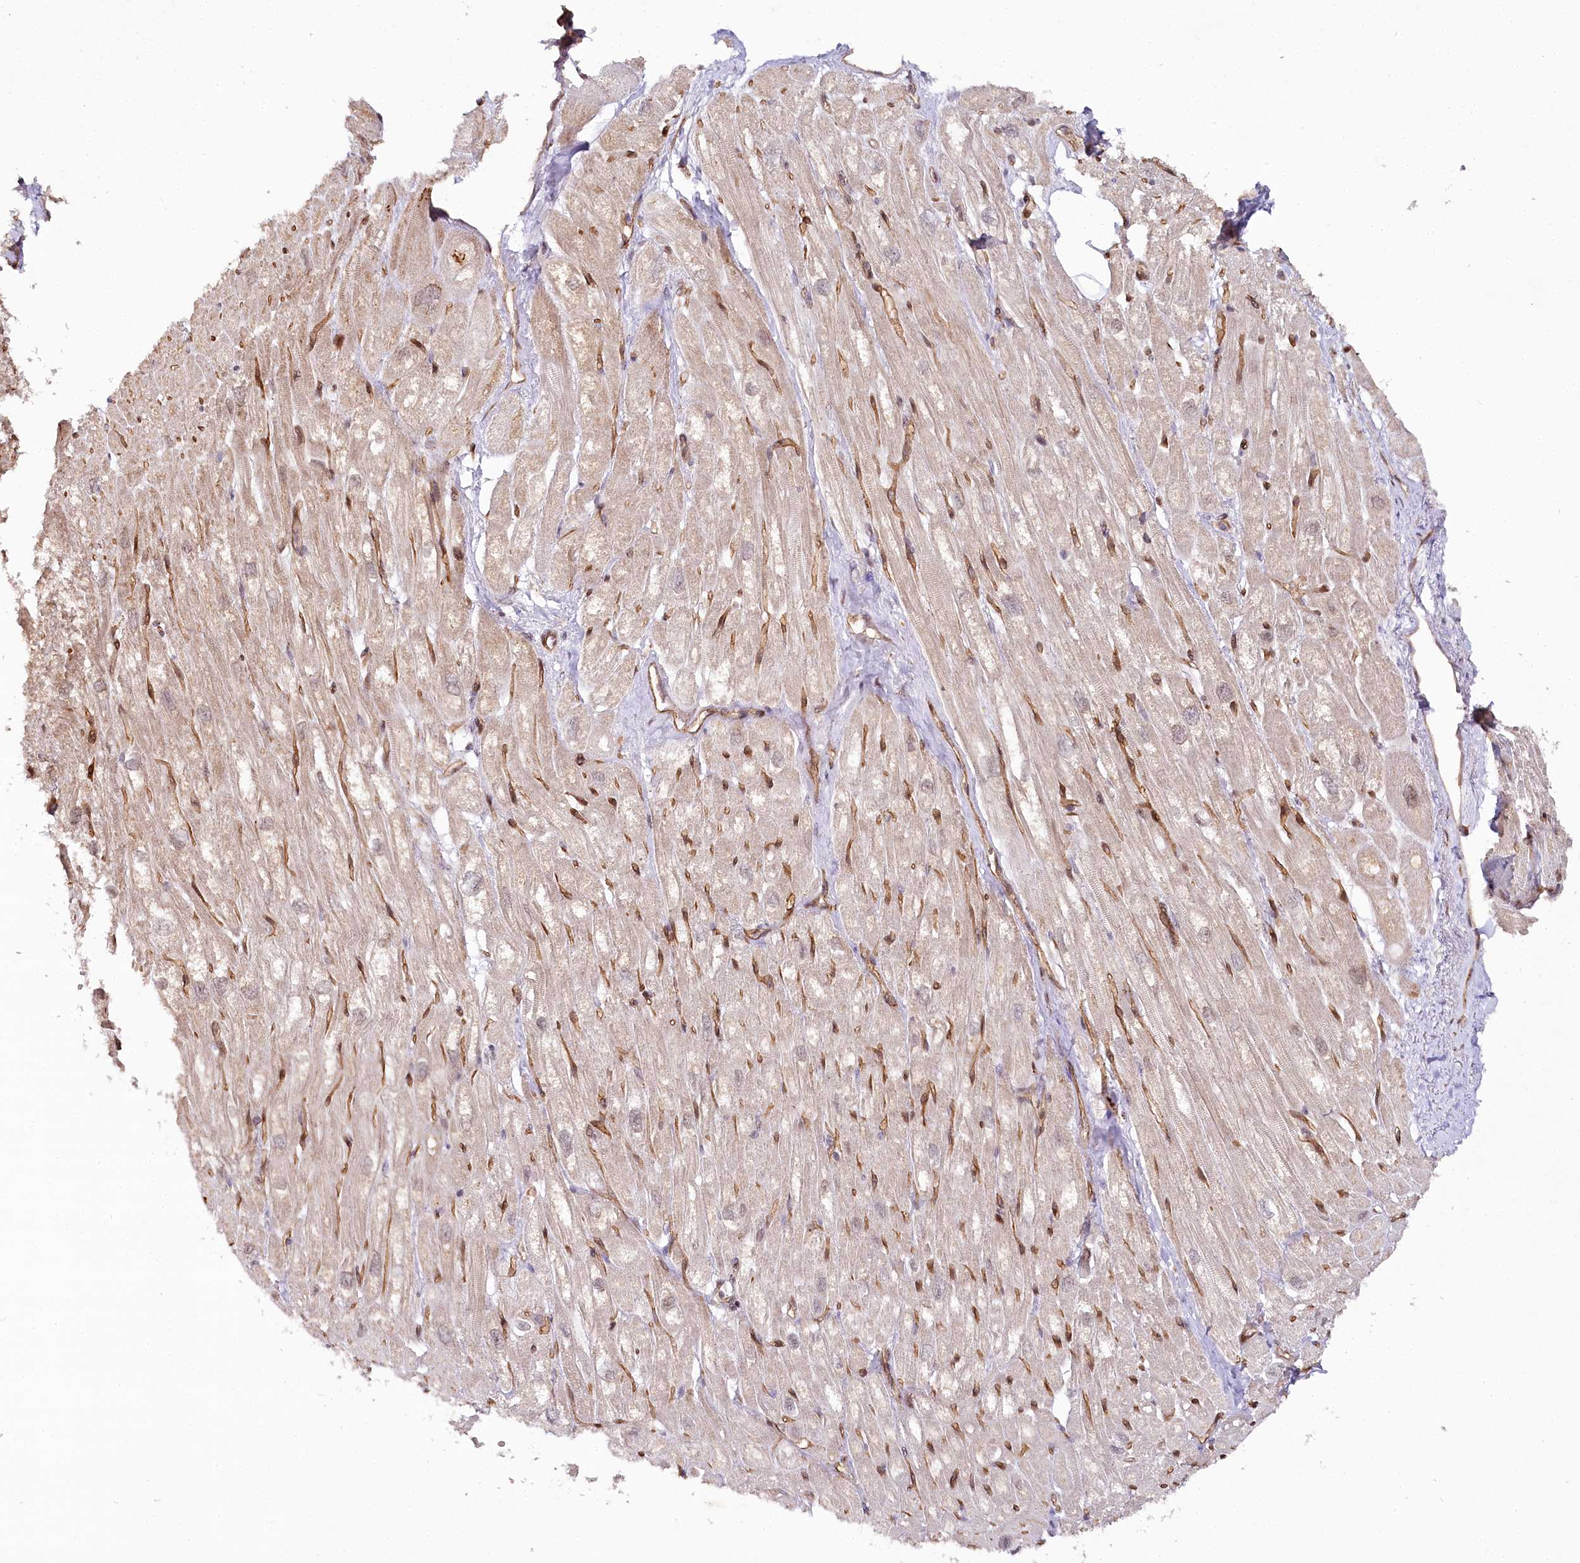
{"staining": {"intensity": "negative", "quantity": "none", "location": "none"}, "tissue": "heart muscle", "cell_type": "Cardiomyocytes", "image_type": "normal", "snomed": [{"axis": "morphology", "description": "Normal tissue, NOS"}, {"axis": "topography", "description": "Heart"}], "caption": "A micrograph of heart muscle stained for a protein shows no brown staining in cardiomyocytes. (DAB (3,3'-diaminobenzidine) immunohistochemistry (IHC), high magnification).", "gene": "COPG1", "patient": {"sex": "male", "age": 50}}